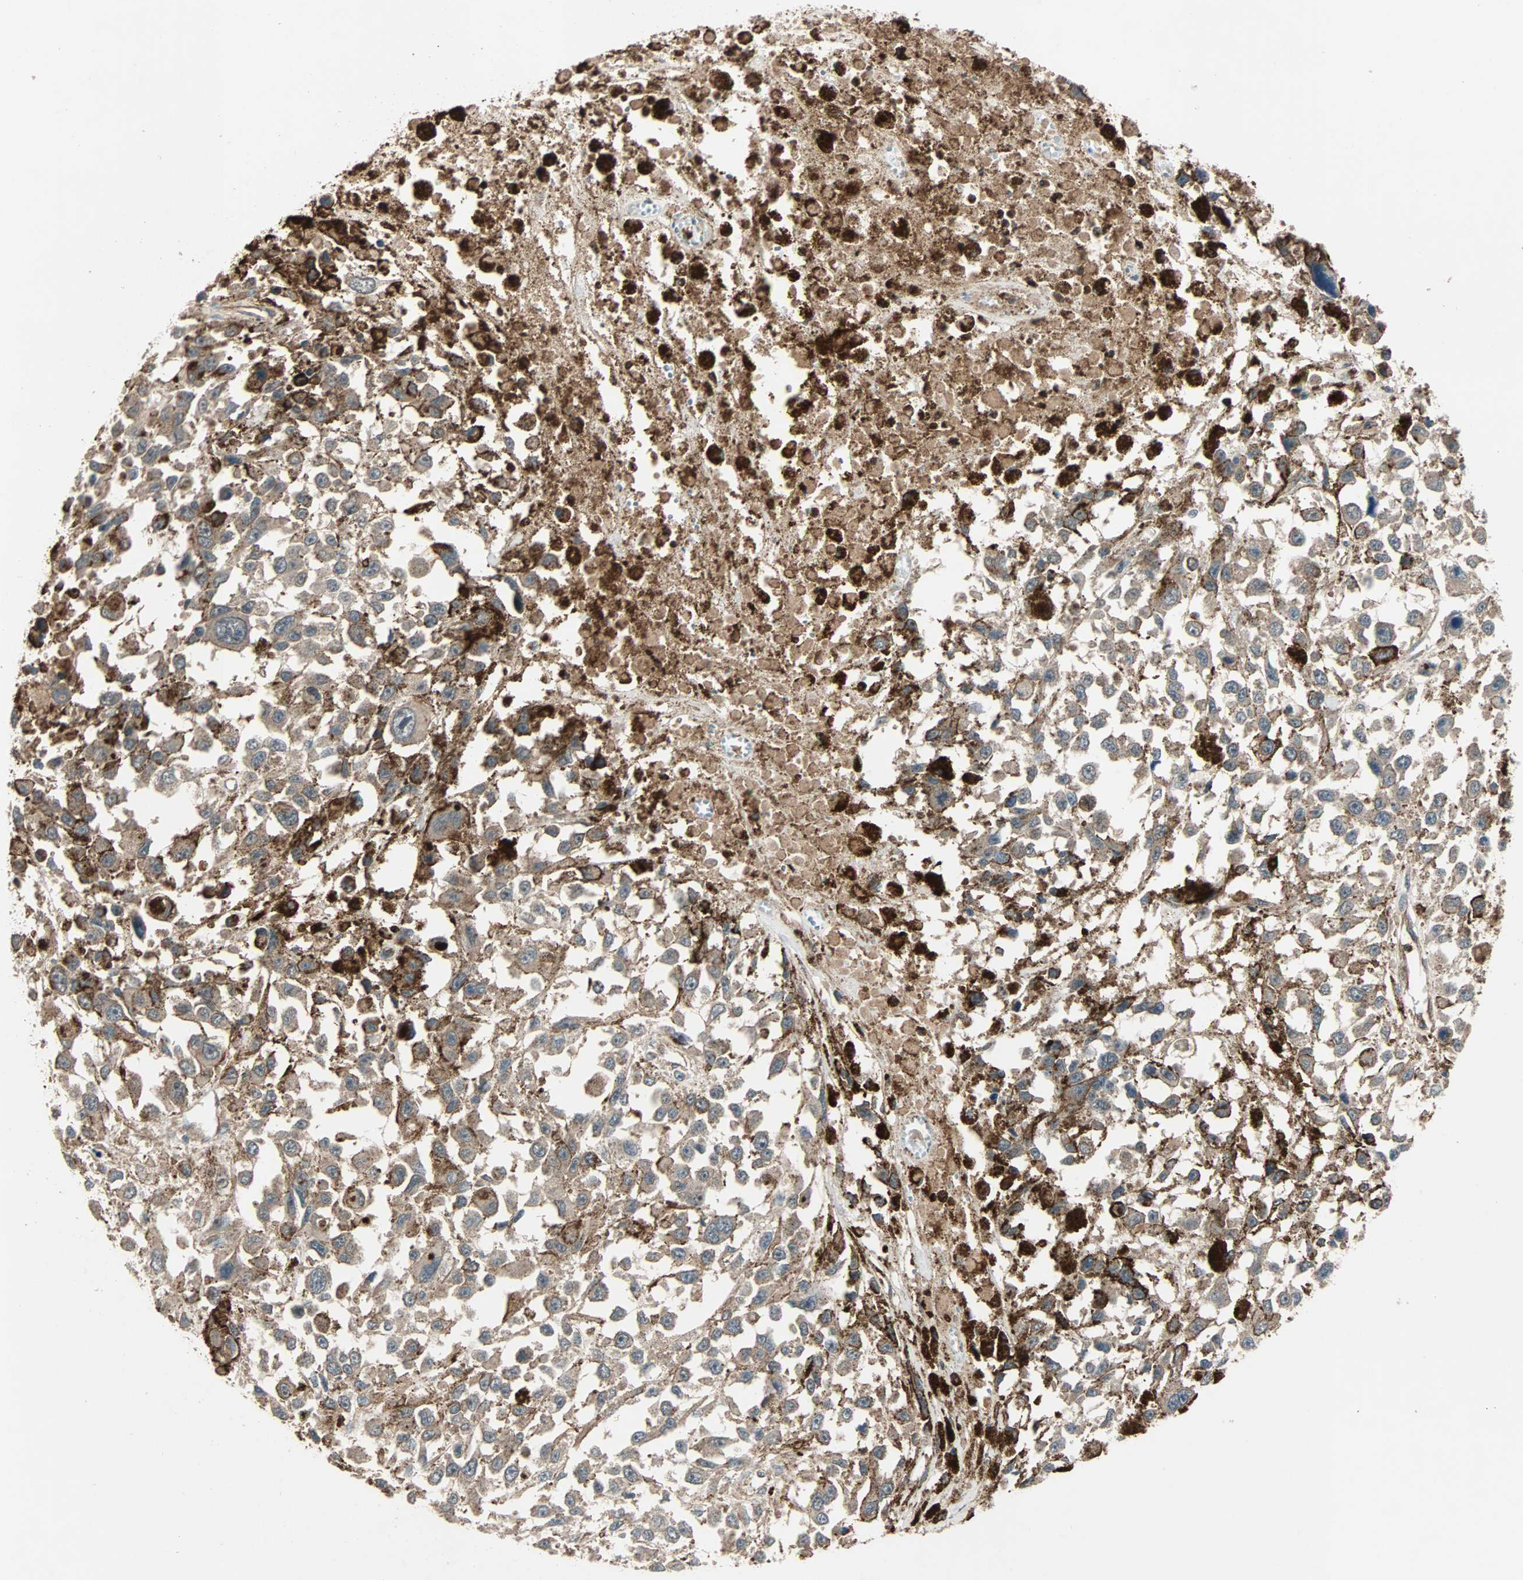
{"staining": {"intensity": "moderate", "quantity": ">75%", "location": "cytoplasmic/membranous"}, "tissue": "melanoma", "cell_type": "Tumor cells", "image_type": "cancer", "snomed": [{"axis": "morphology", "description": "Malignant melanoma, Metastatic site"}, {"axis": "topography", "description": "Lymph node"}], "caption": "Protein expression by immunohistochemistry displays moderate cytoplasmic/membranous staining in approximately >75% of tumor cells in malignant melanoma (metastatic site).", "gene": "GCK", "patient": {"sex": "male", "age": 59}}